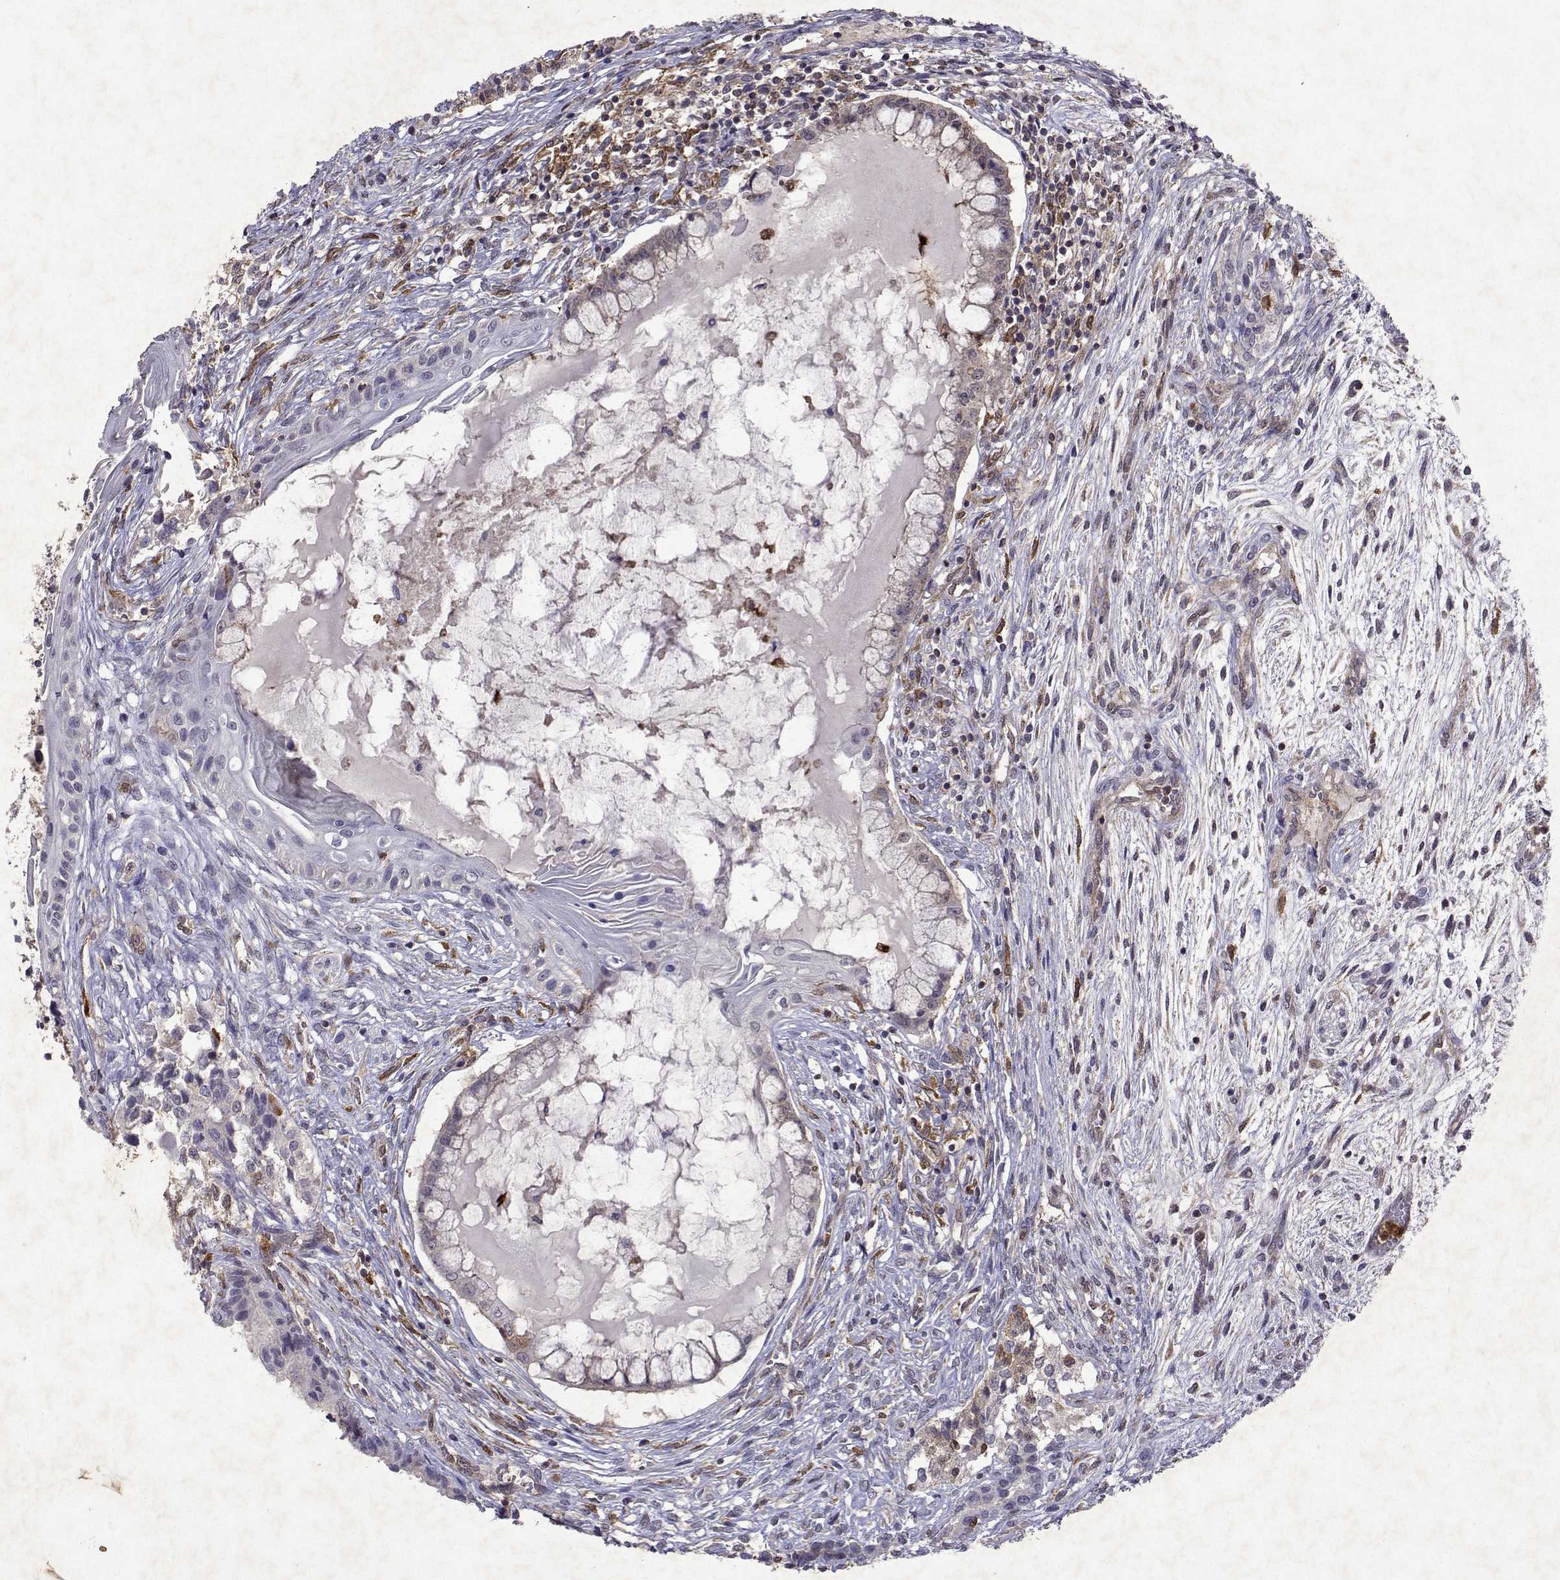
{"staining": {"intensity": "negative", "quantity": "none", "location": "none"}, "tissue": "testis cancer", "cell_type": "Tumor cells", "image_type": "cancer", "snomed": [{"axis": "morphology", "description": "Carcinoma, Embryonal, NOS"}, {"axis": "topography", "description": "Testis"}], "caption": "This is a histopathology image of IHC staining of testis cancer, which shows no positivity in tumor cells.", "gene": "APAF1", "patient": {"sex": "male", "age": 37}}